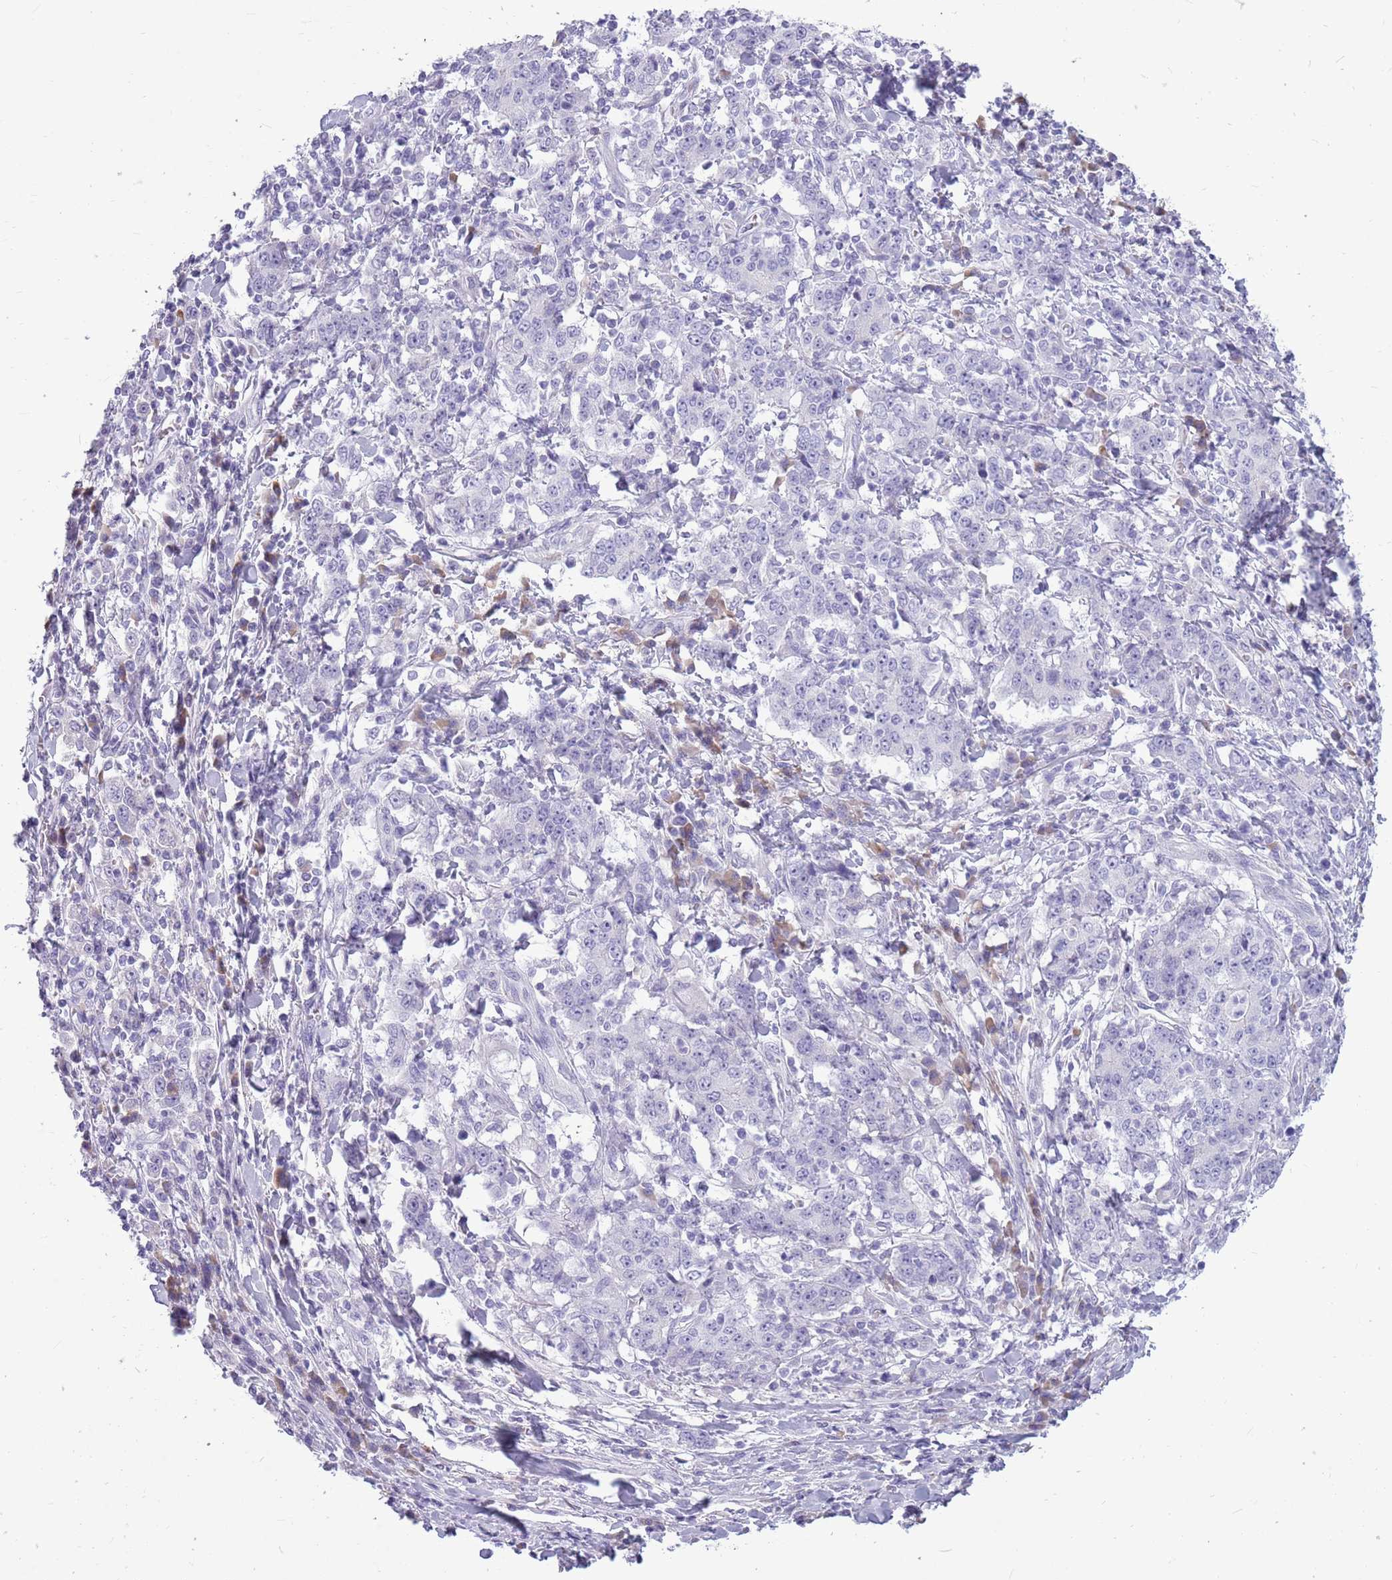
{"staining": {"intensity": "negative", "quantity": "none", "location": "none"}, "tissue": "stomach cancer", "cell_type": "Tumor cells", "image_type": "cancer", "snomed": [{"axis": "morphology", "description": "Normal tissue, NOS"}, {"axis": "morphology", "description": "Adenocarcinoma, NOS"}, {"axis": "topography", "description": "Stomach, upper"}, {"axis": "topography", "description": "Stomach"}], "caption": "DAB immunohistochemical staining of stomach cancer shows no significant expression in tumor cells.", "gene": "ZNF425", "patient": {"sex": "male", "age": 59}}